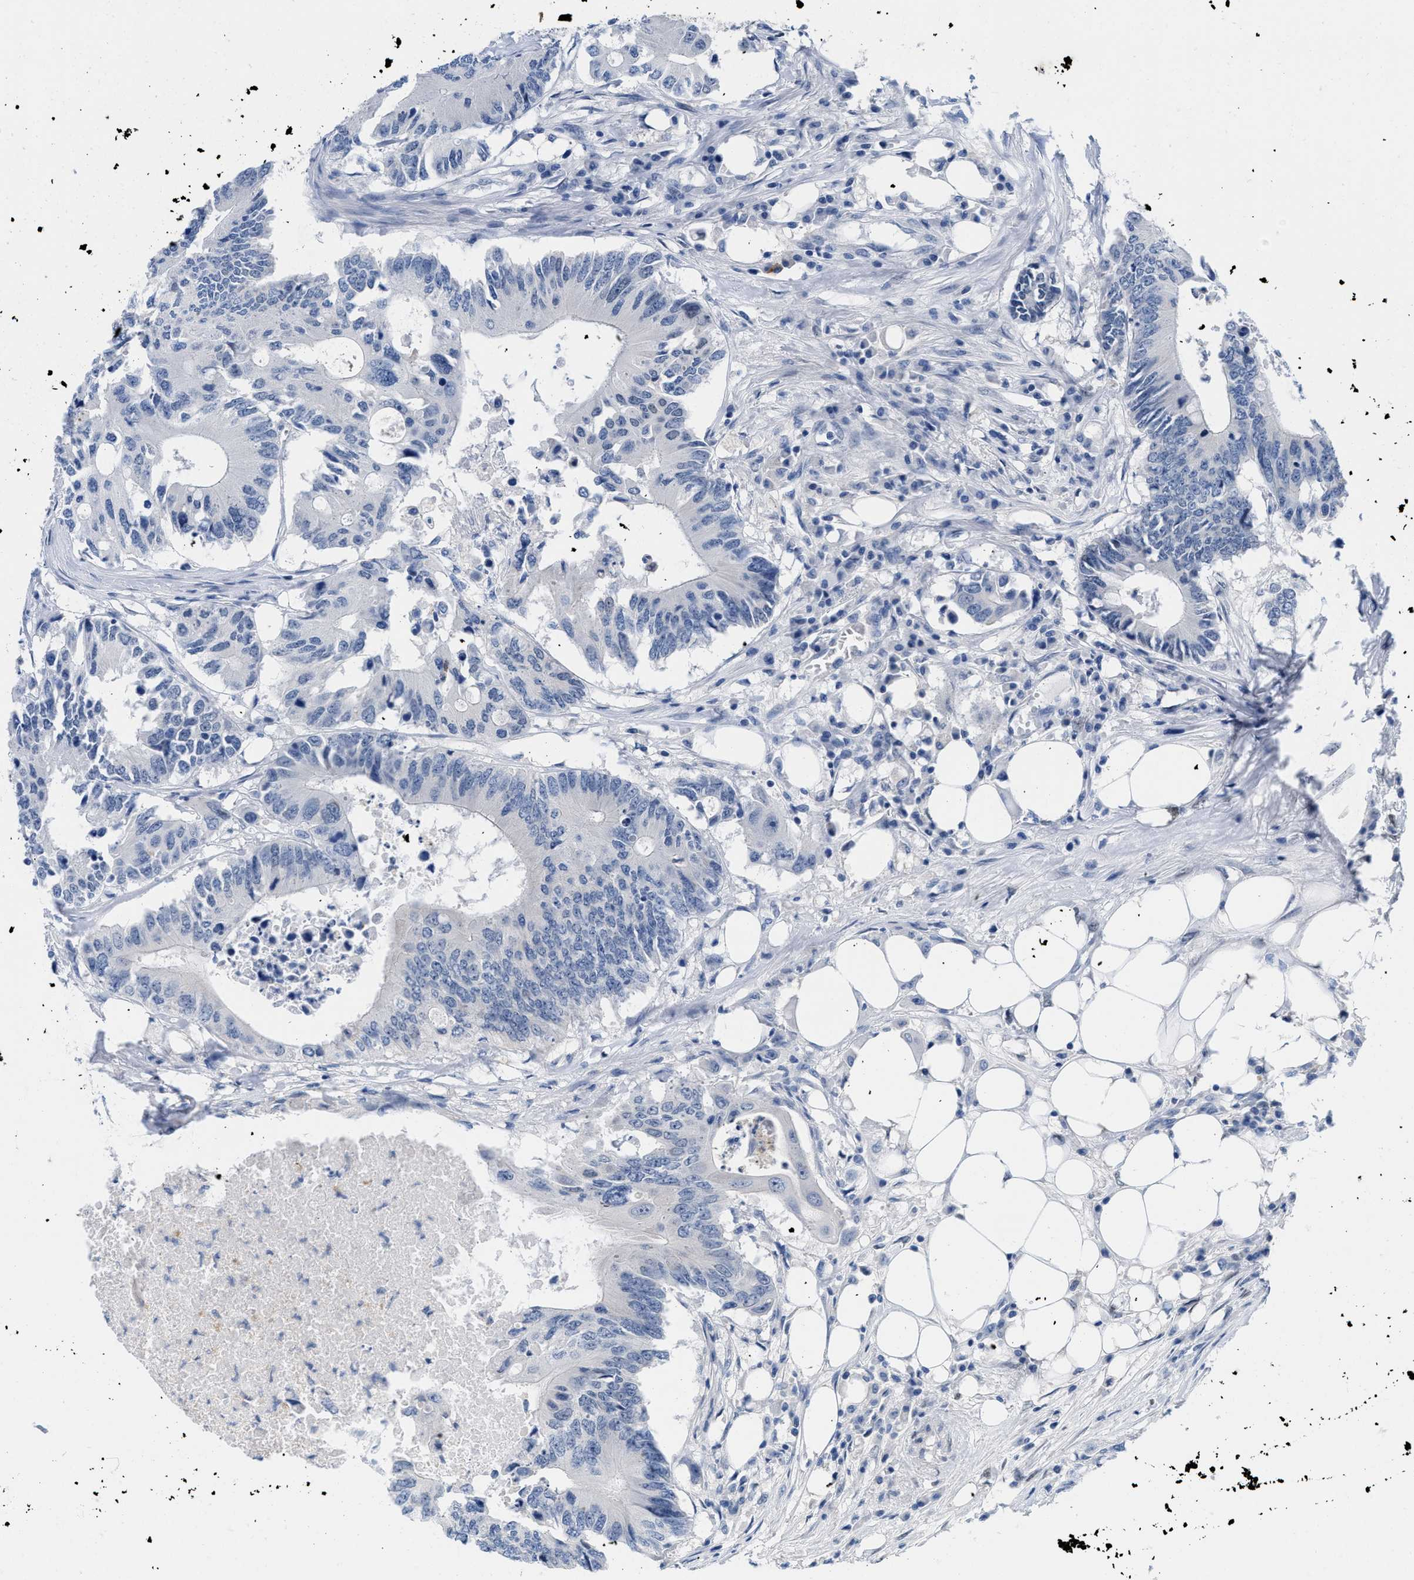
{"staining": {"intensity": "negative", "quantity": "none", "location": "none"}, "tissue": "colorectal cancer", "cell_type": "Tumor cells", "image_type": "cancer", "snomed": [{"axis": "morphology", "description": "Adenocarcinoma, NOS"}, {"axis": "topography", "description": "Colon"}], "caption": "Immunohistochemistry of human colorectal adenocarcinoma demonstrates no staining in tumor cells.", "gene": "NFIX", "patient": {"sex": "male", "age": 71}}